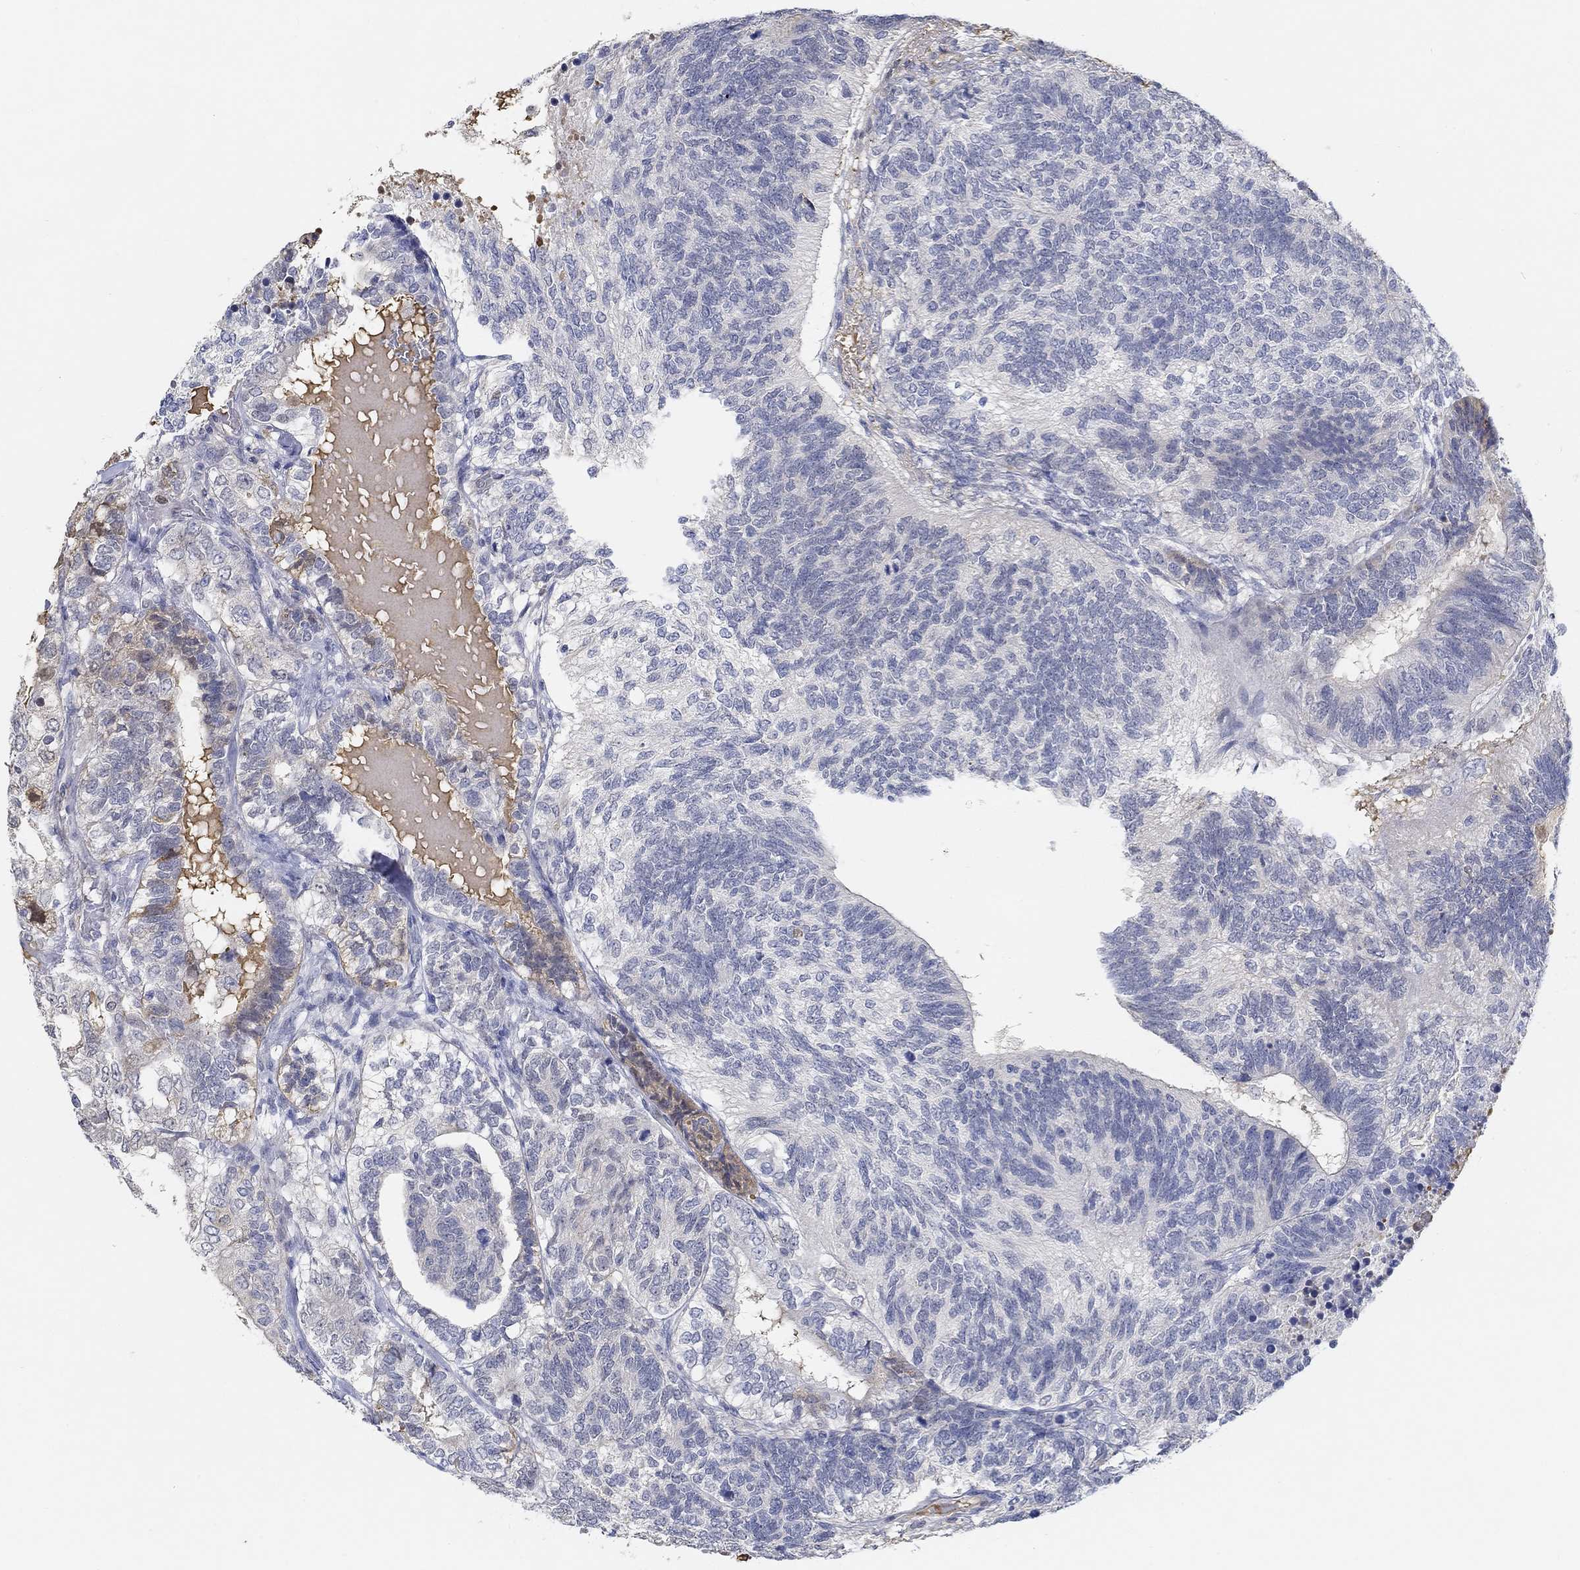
{"staining": {"intensity": "negative", "quantity": "none", "location": "none"}, "tissue": "testis cancer", "cell_type": "Tumor cells", "image_type": "cancer", "snomed": [{"axis": "morphology", "description": "Seminoma, NOS"}, {"axis": "morphology", "description": "Carcinoma, Embryonal, NOS"}, {"axis": "topography", "description": "Testis"}], "caption": "High power microscopy histopathology image of an IHC micrograph of testis cancer (seminoma), revealing no significant staining in tumor cells.", "gene": "SNTG2", "patient": {"sex": "male", "age": 41}}